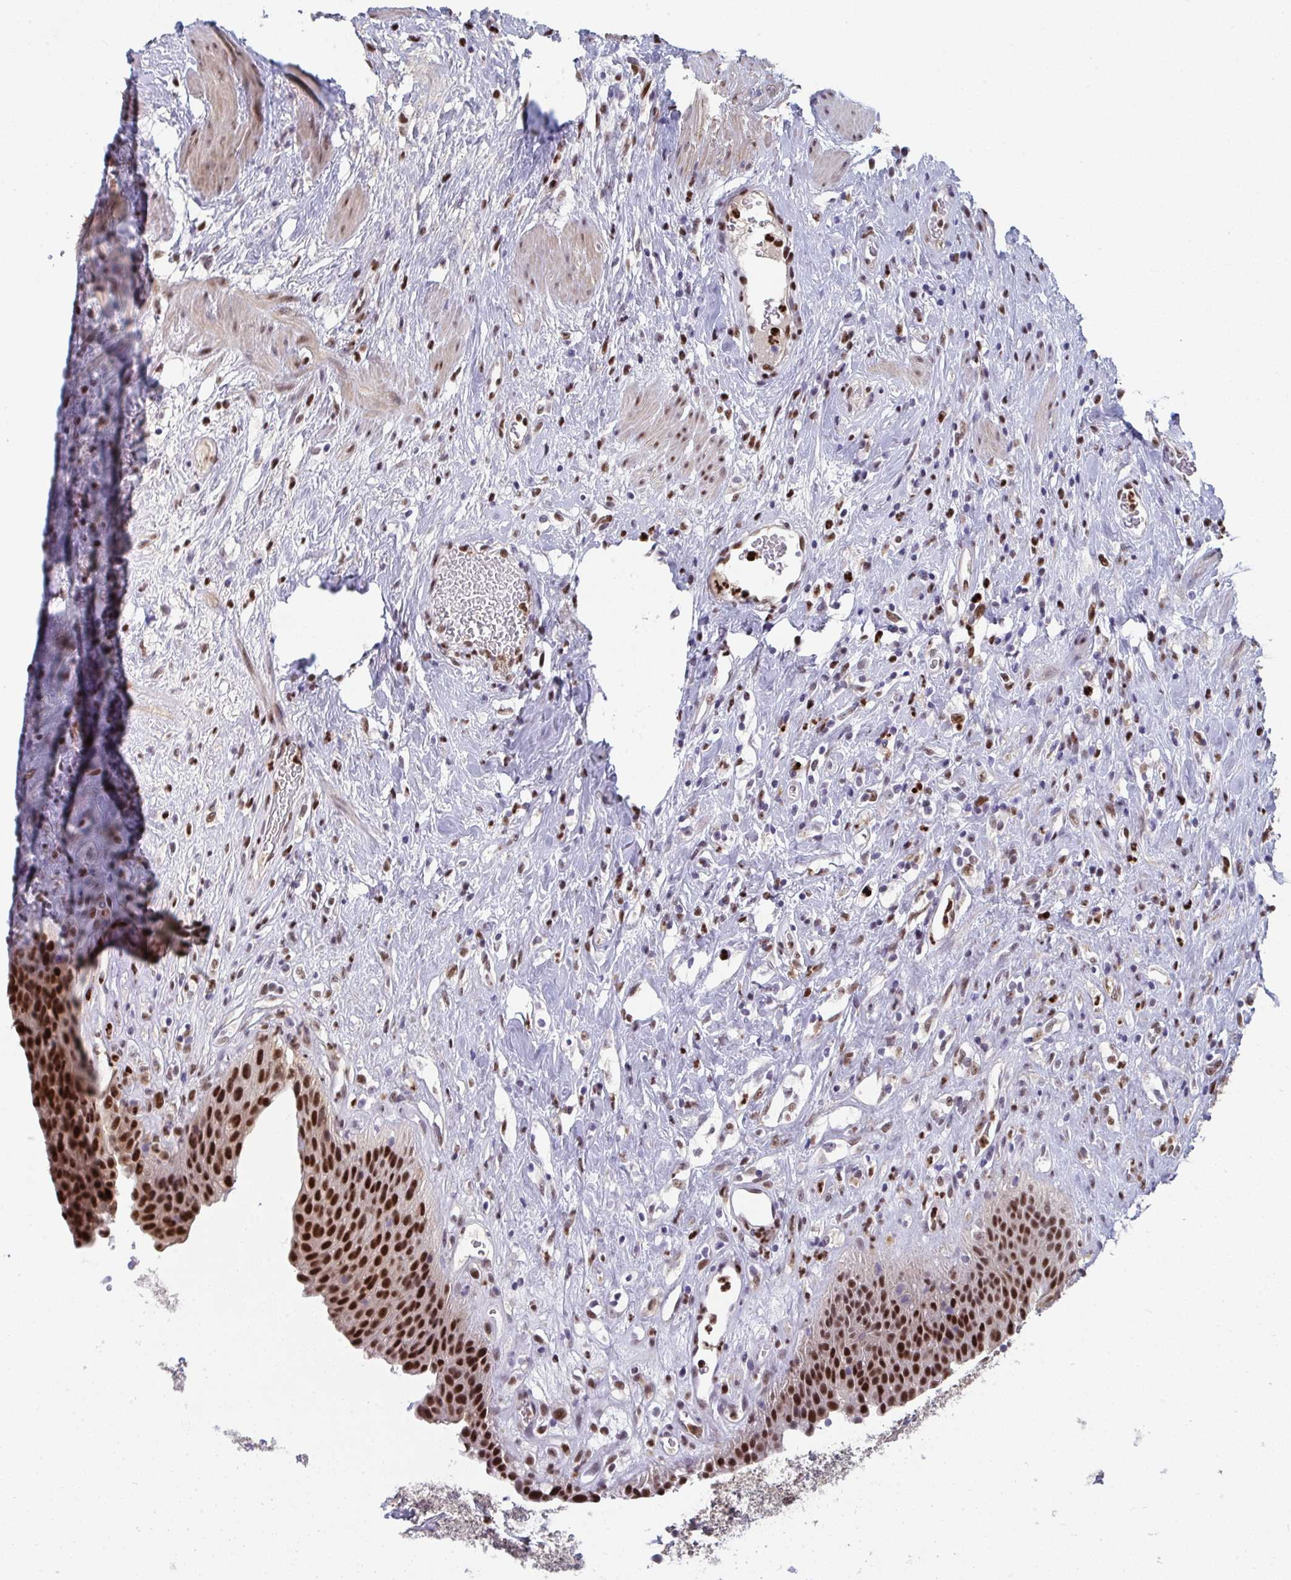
{"staining": {"intensity": "strong", "quantity": ">75%", "location": "nuclear"}, "tissue": "urinary bladder", "cell_type": "Urothelial cells", "image_type": "normal", "snomed": [{"axis": "morphology", "description": "Normal tissue, NOS"}, {"axis": "topography", "description": "Urinary bladder"}], "caption": "IHC of normal urinary bladder shows high levels of strong nuclear positivity in approximately >75% of urothelial cells.", "gene": "JDP2", "patient": {"sex": "female", "age": 56}}